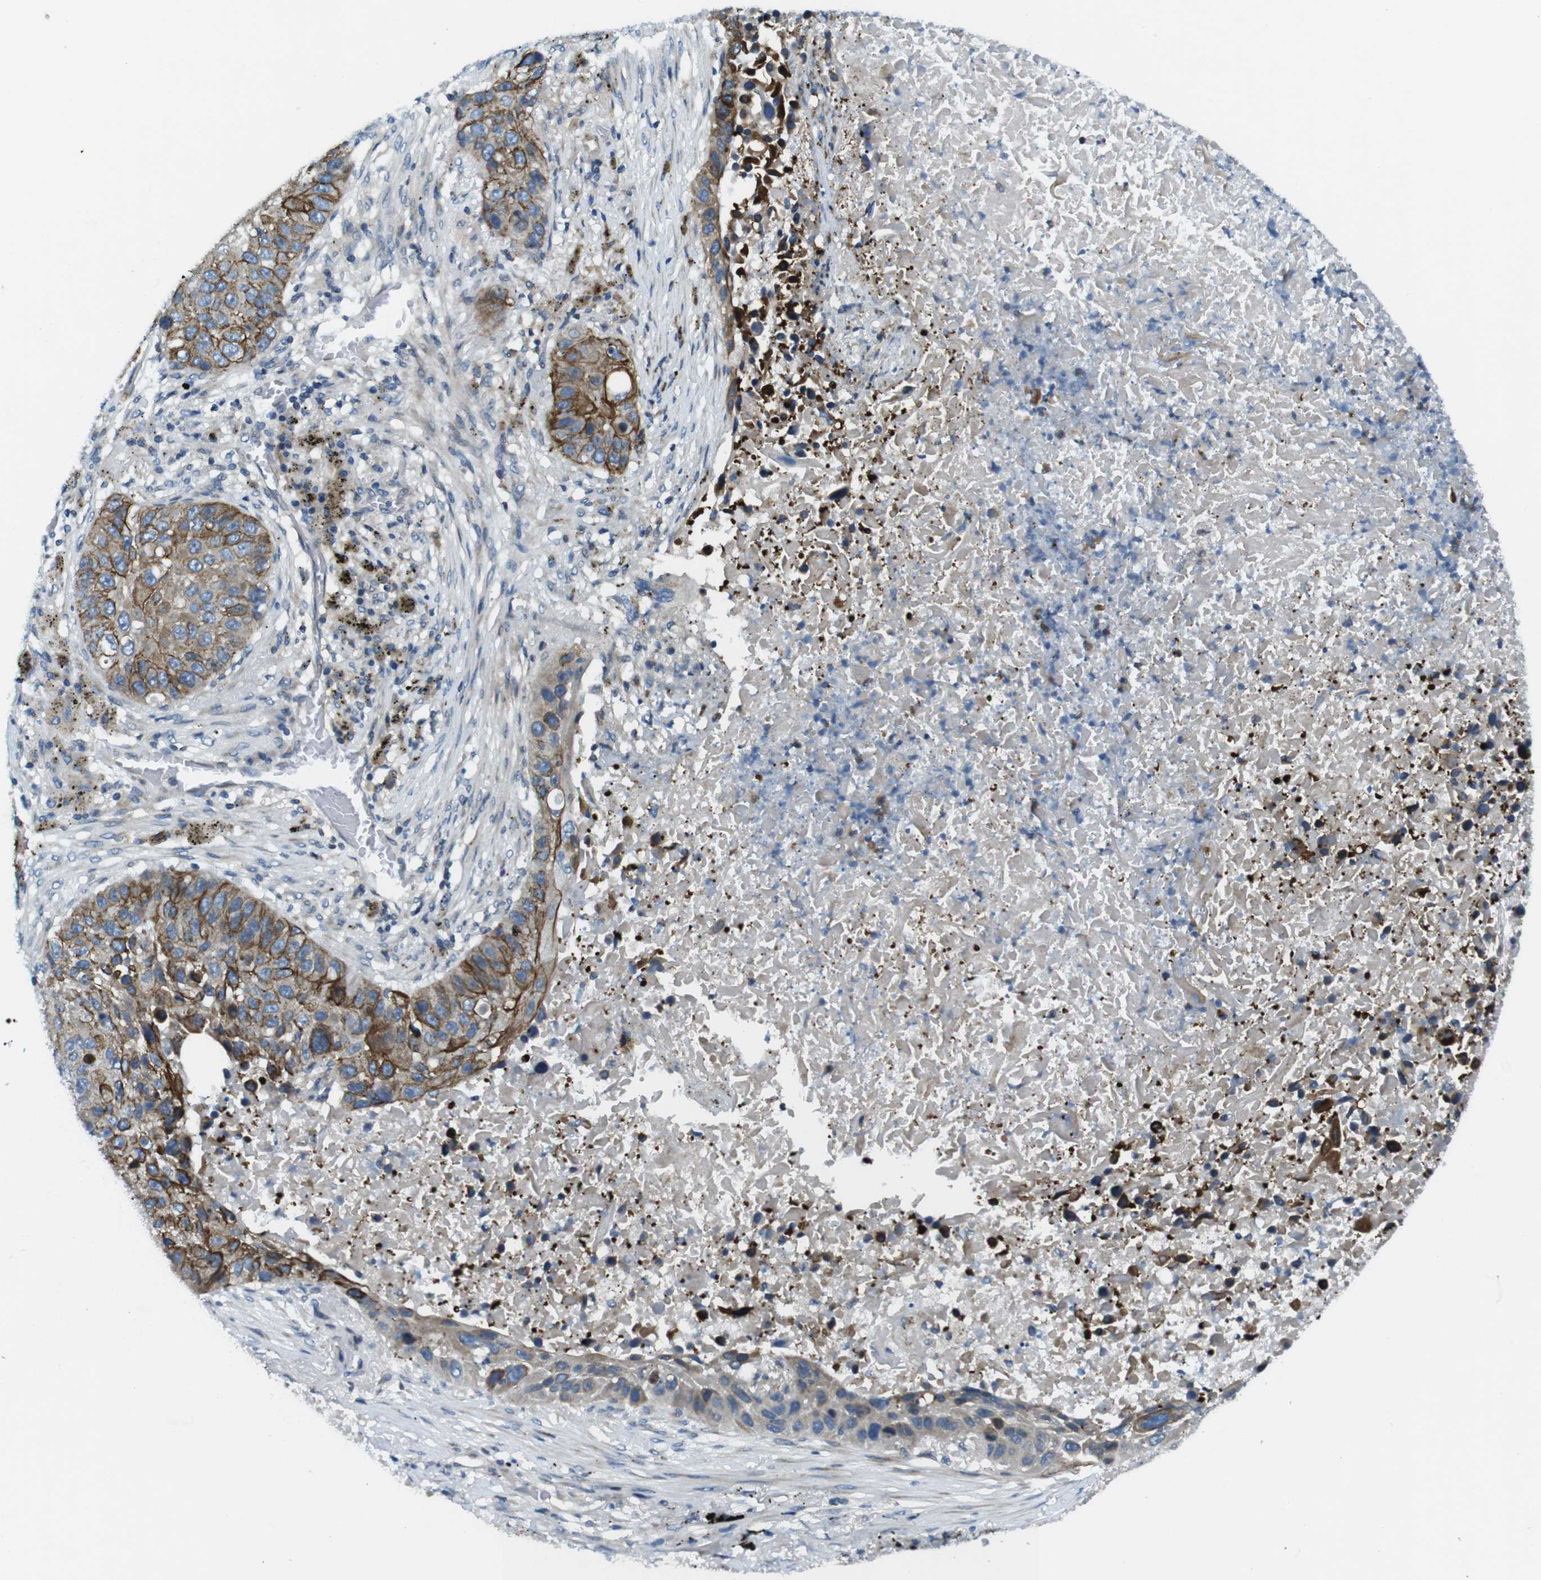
{"staining": {"intensity": "moderate", "quantity": ">75%", "location": "cytoplasmic/membranous"}, "tissue": "lung cancer", "cell_type": "Tumor cells", "image_type": "cancer", "snomed": [{"axis": "morphology", "description": "Squamous cell carcinoma, NOS"}, {"axis": "topography", "description": "Lung"}], "caption": "This image reveals immunohistochemistry (IHC) staining of human lung squamous cell carcinoma, with medium moderate cytoplasmic/membranous staining in about >75% of tumor cells.", "gene": "ZDHHC3", "patient": {"sex": "male", "age": 57}}